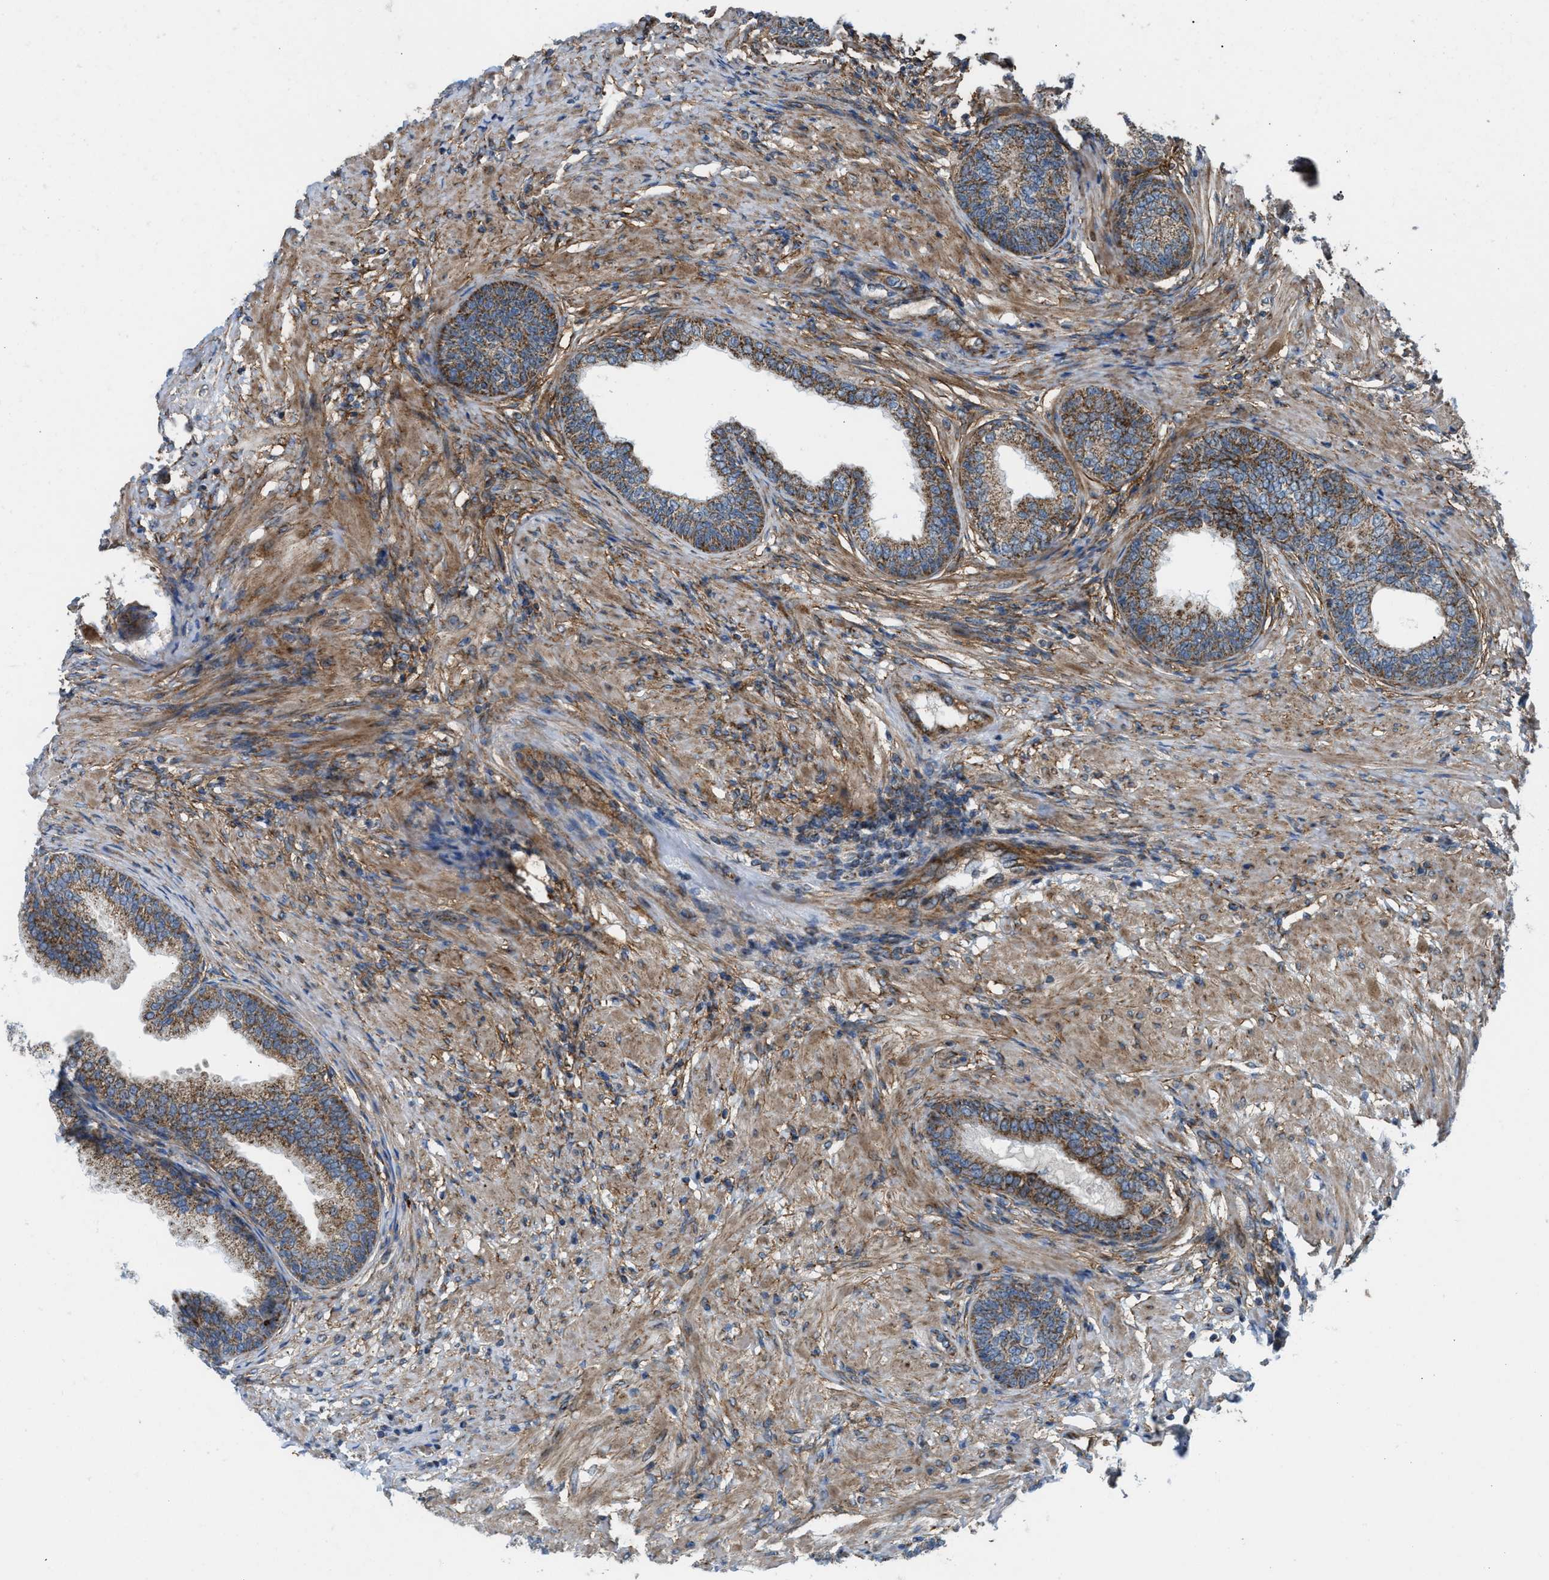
{"staining": {"intensity": "strong", "quantity": ">75%", "location": "cytoplasmic/membranous"}, "tissue": "prostate", "cell_type": "Glandular cells", "image_type": "normal", "snomed": [{"axis": "morphology", "description": "Normal tissue, NOS"}, {"axis": "topography", "description": "Prostate"}], "caption": "About >75% of glandular cells in benign prostate exhibit strong cytoplasmic/membranous protein positivity as visualized by brown immunohistochemical staining.", "gene": "SLC10A3", "patient": {"sex": "male", "age": 76}}